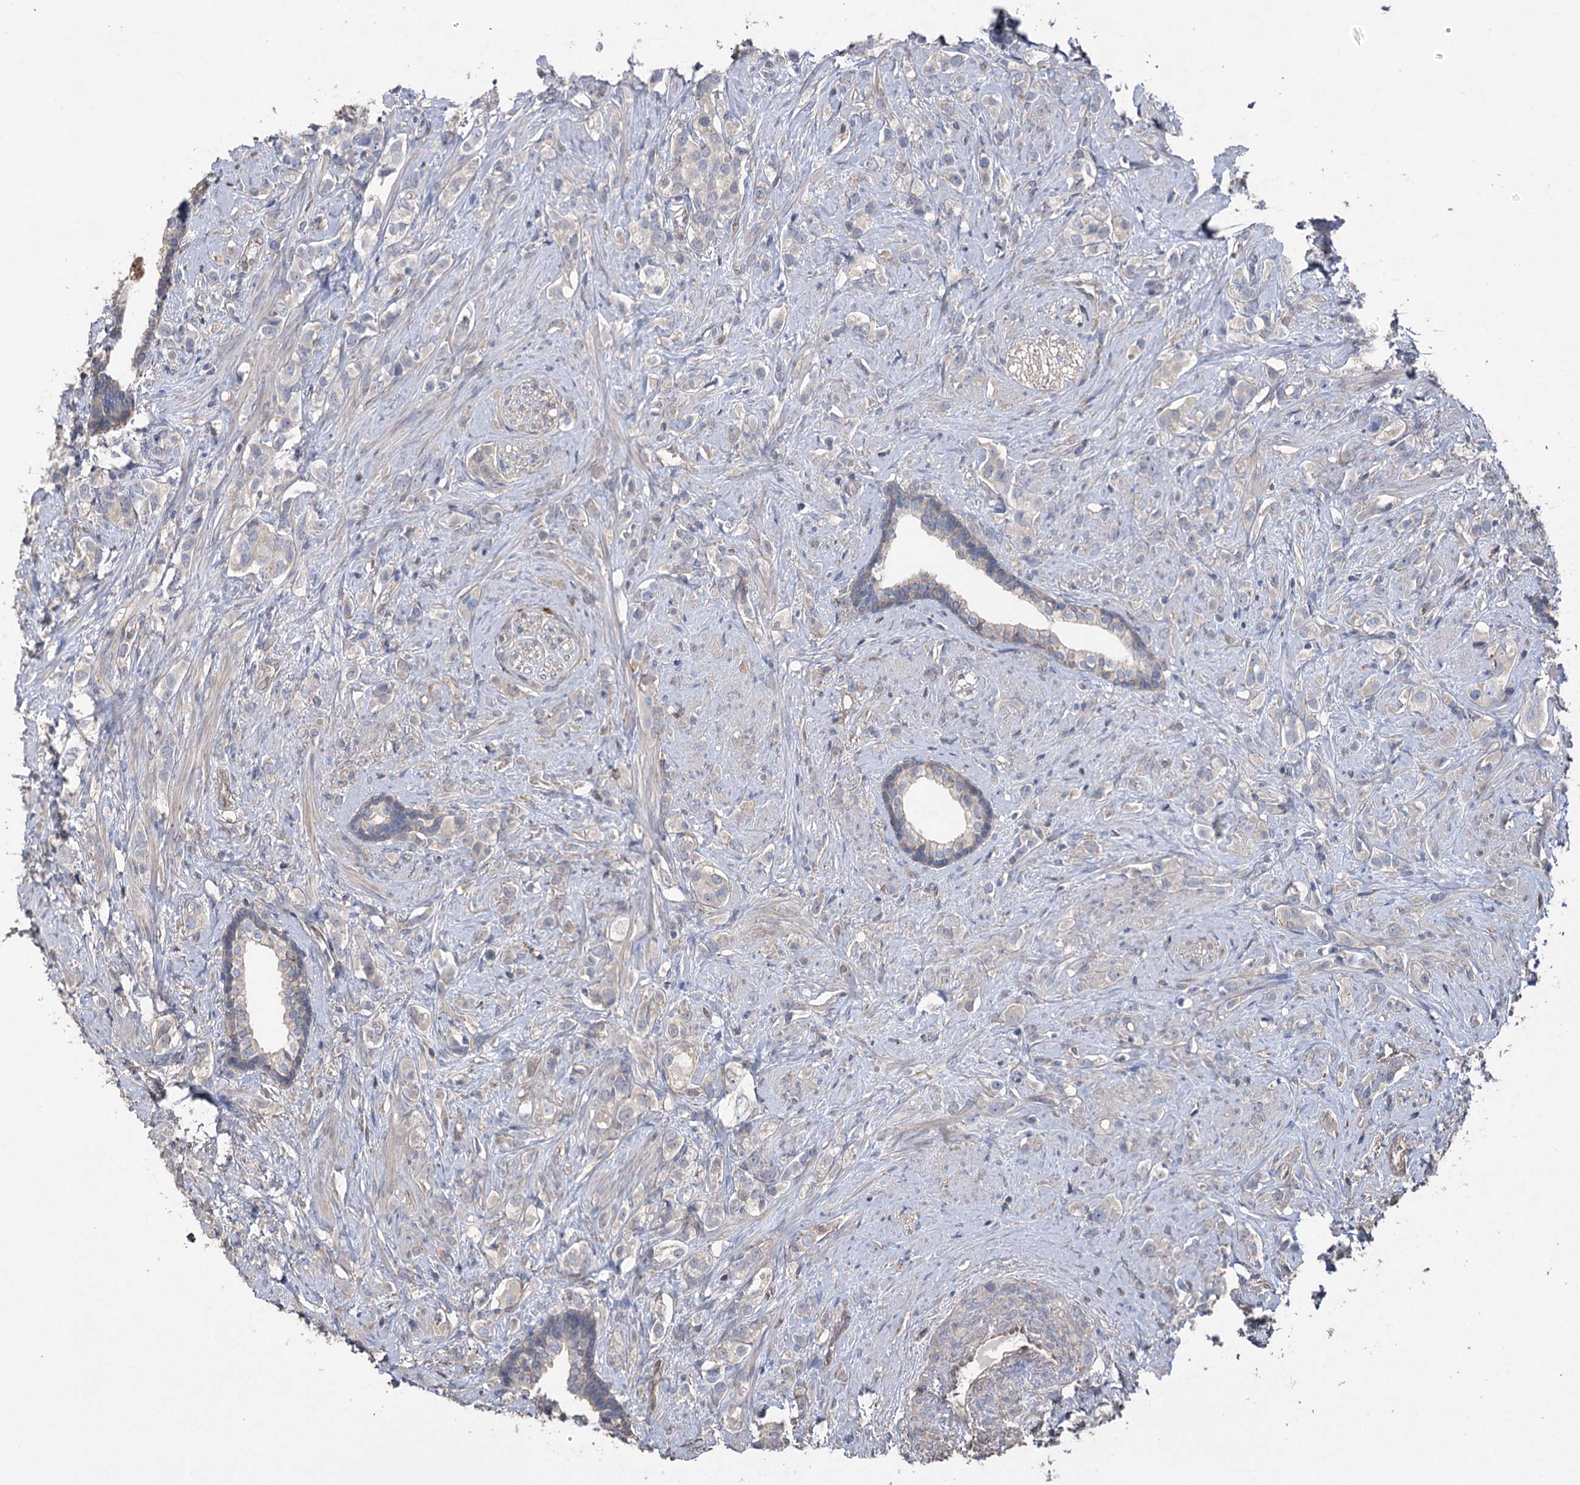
{"staining": {"intensity": "negative", "quantity": "none", "location": "none"}, "tissue": "prostate cancer", "cell_type": "Tumor cells", "image_type": "cancer", "snomed": [{"axis": "morphology", "description": "Adenocarcinoma, High grade"}, {"axis": "topography", "description": "Prostate"}], "caption": "An IHC image of prostate cancer is shown. There is no staining in tumor cells of prostate cancer.", "gene": "FAM13B", "patient": {"sex": "male", "age": 63}}